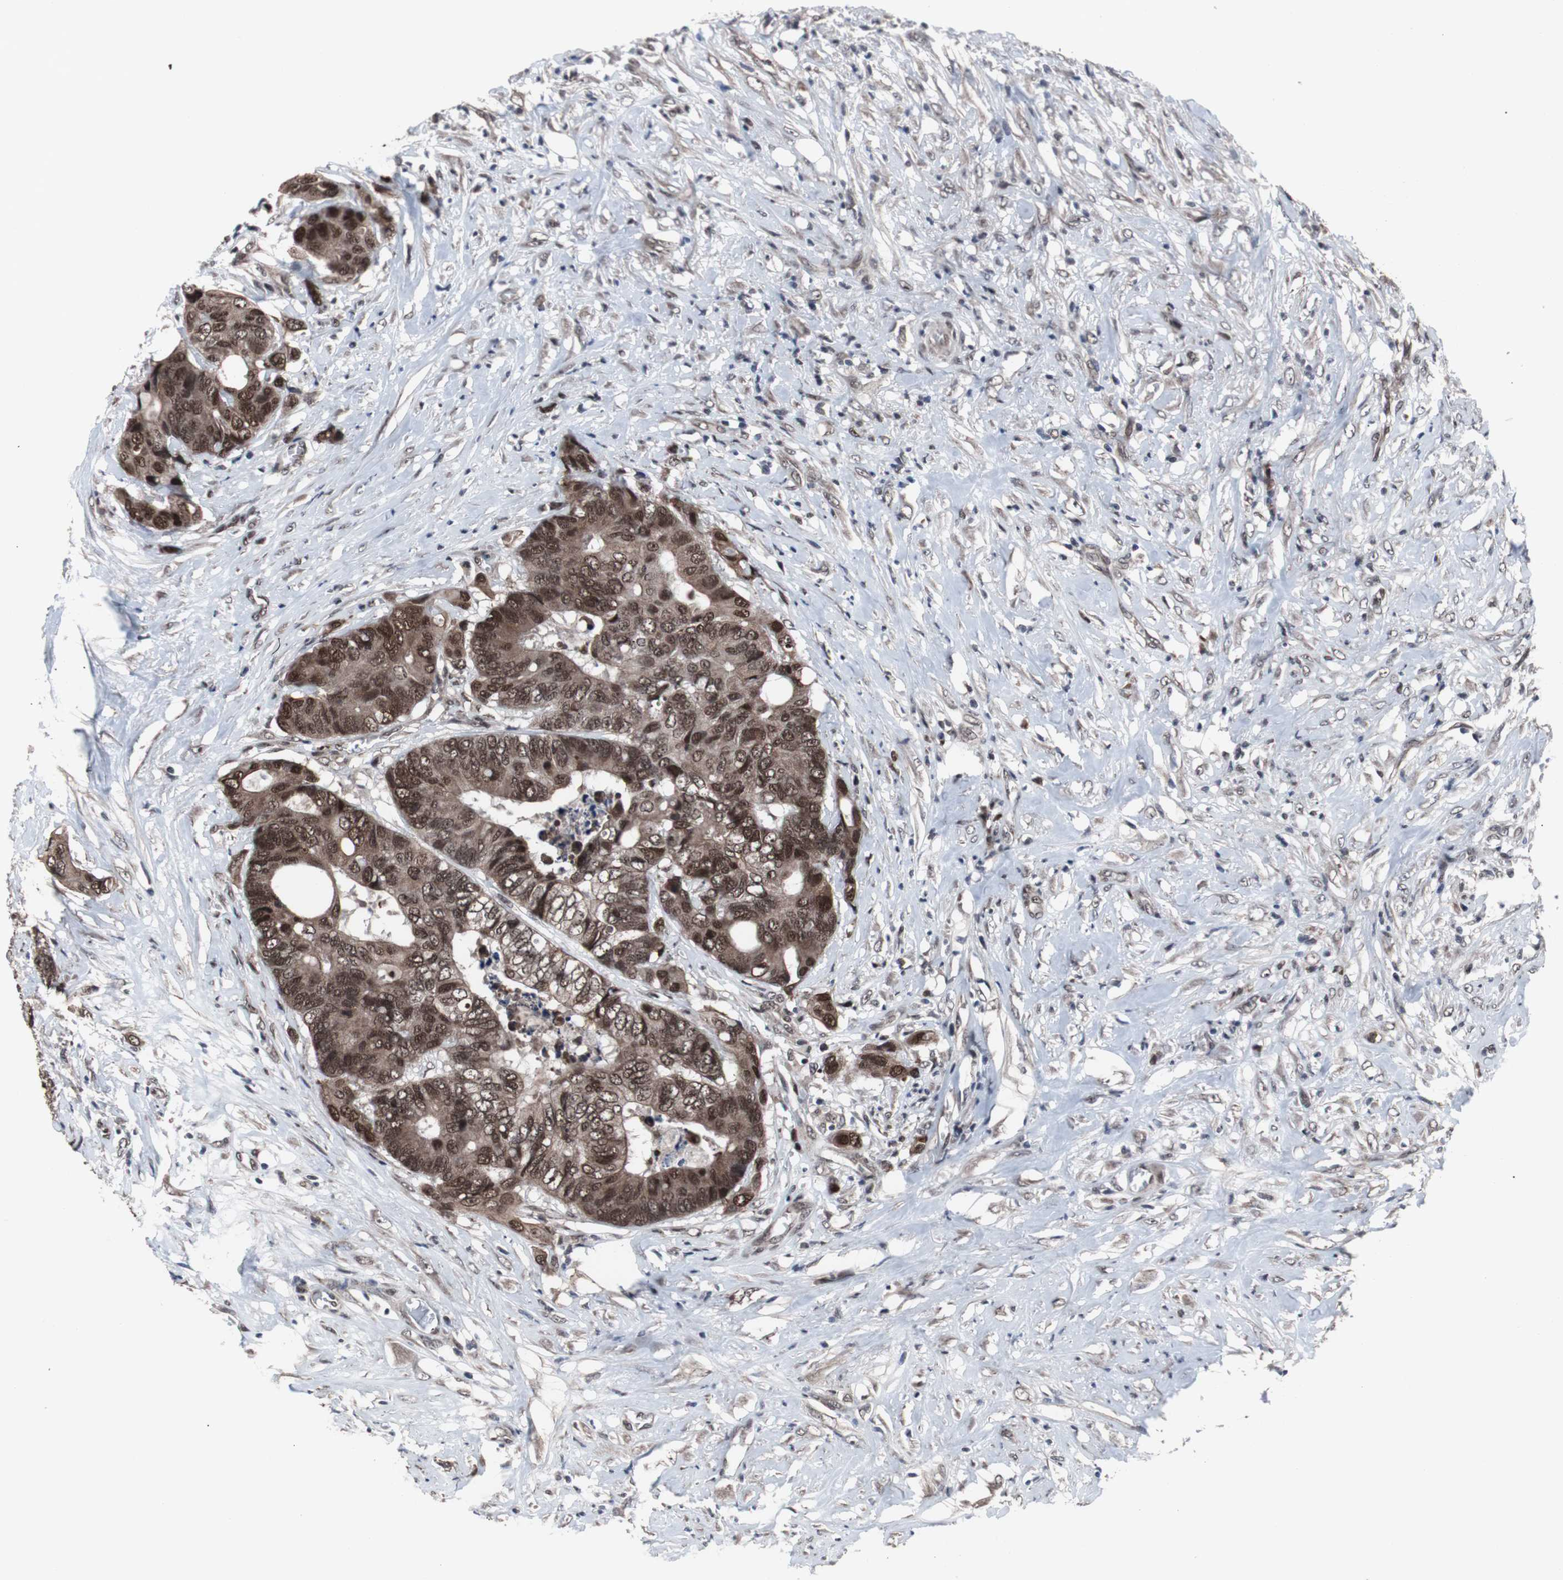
{"staining": {"intensity": "strong", "quantity": ">75%", "location": "cytoplasmic/membranous,nuclear"}, "tissue": "colorectal cancer", "cell_type": "Tumor cells", "image_type": "cancer", "snomed": [{"axis": "morphology", "description": "Adenocarcinoma, NOS"}, {"axis": "topography", "description": "Rectum"}], "caption": "A high-resolution histopathology image shows IHC staining of colorectal cancer (adenocarcinoma), which exhibits strong cytoplasmic/membranous and nuclear positivity in about >75% of tumor cells.", "gene": "GTF2F2", "patient": {"sex": "male", "age": 55}}